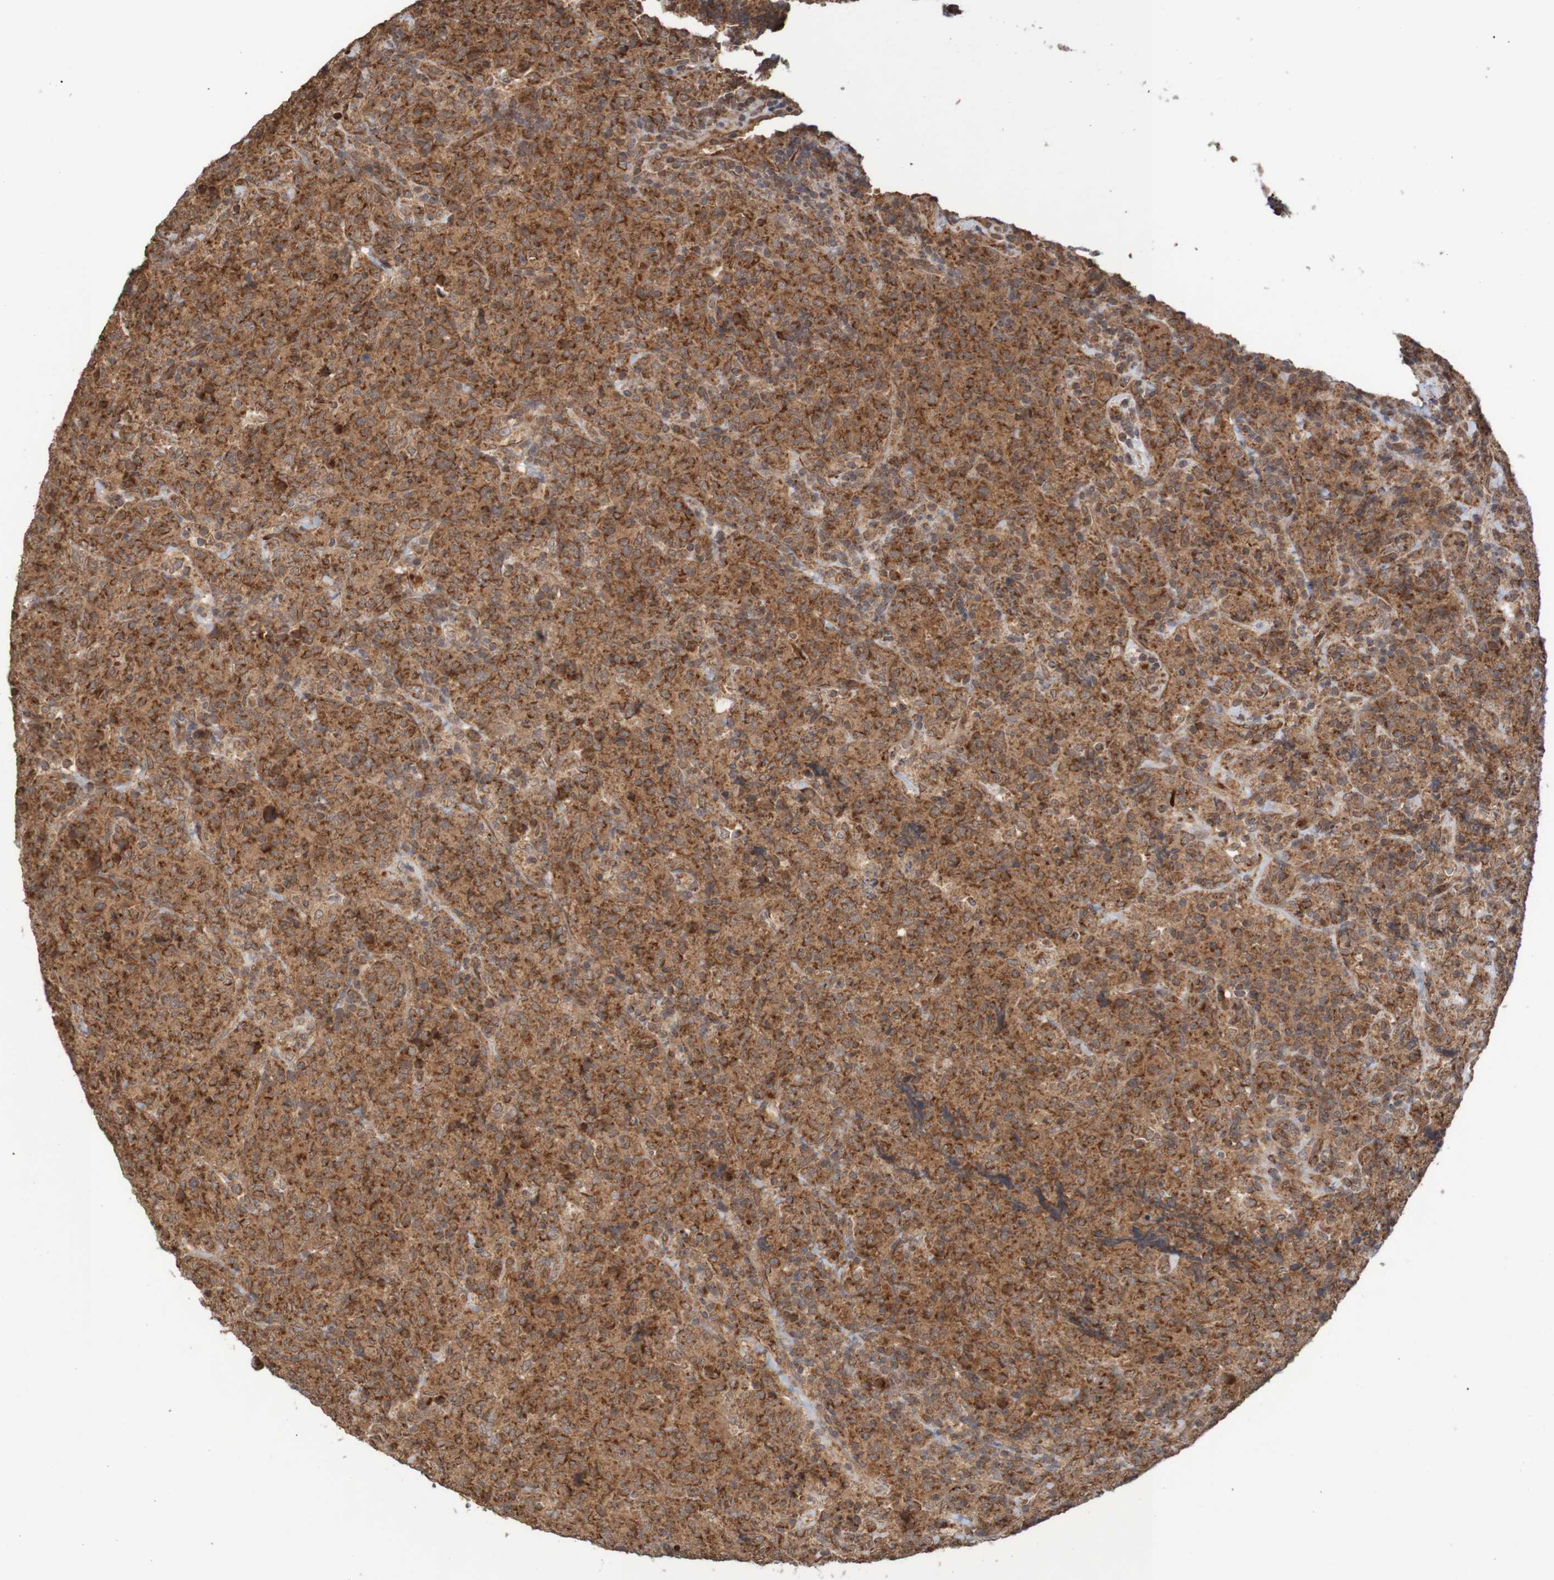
{"staining": {"intensity": "strong", "quantity": ">75%", "location": "cytoplasmic/membranous"}, "tissue": "lymphoma", "cell_type": "Tumor cells", "image_type": "cancer", "snomed": [{"axis": "morphology", "description": "Malignant lymphoma, non-Hodgkin's type, High grade"}, {"axis": "topography", "description": "Tonsil"}], "caption": "Immunohistochemistry (IHC) of high-grade malignant lymphoma, non-Hodgkin's type displays high levels of strong cytoplasmic/membranous positivity in approximately >75% of tumor cells.", "gene": "MRPL52", "patient": {"sex": "female", "age": 36}}